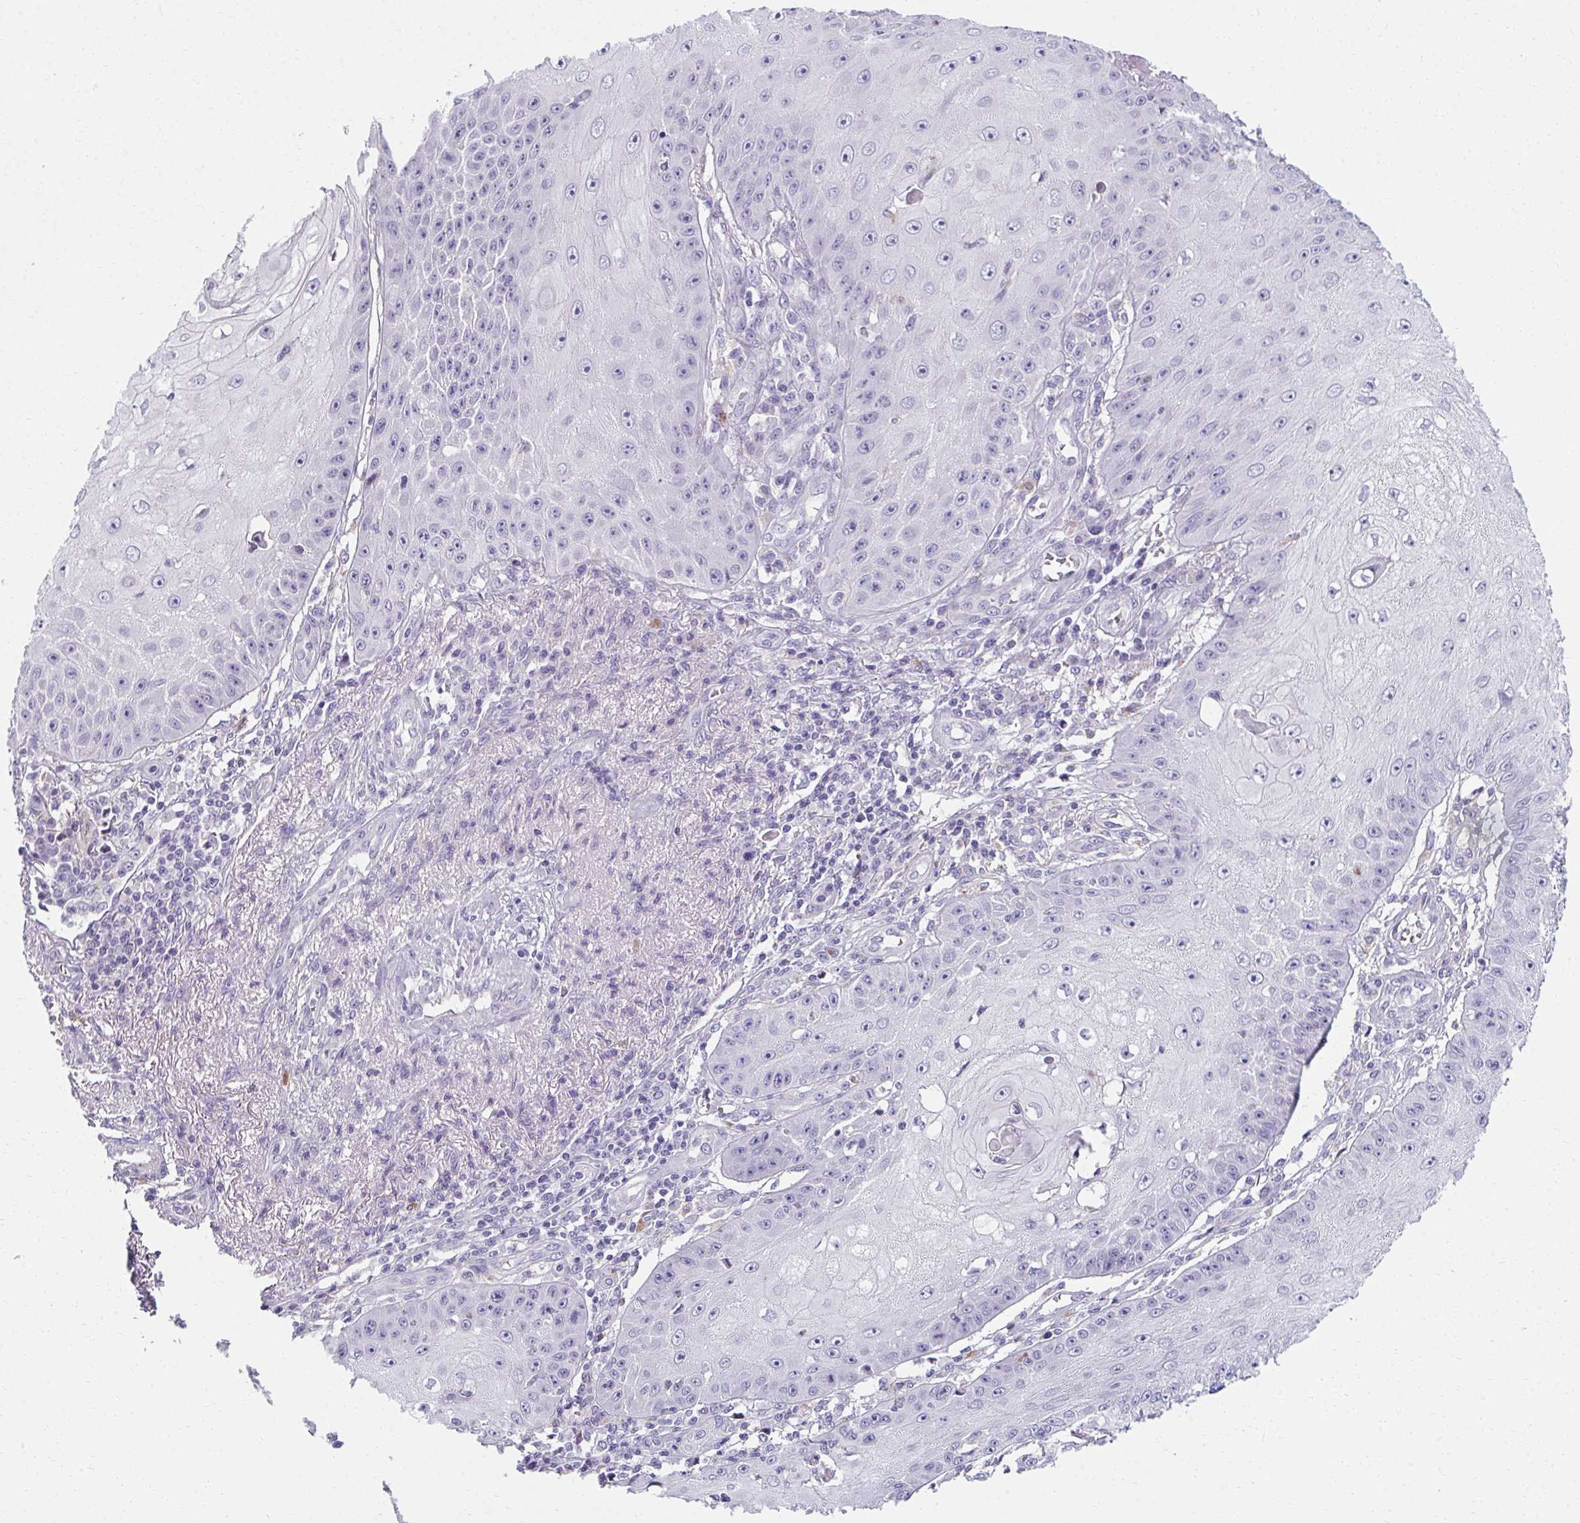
{"staining": {"intensity": "negative", "quantity": "none", "location": "none"}, "tissue": "skin cancer", "cell_type": "Tumor cells", "image_type": "cancer", "snomed": [{"axis": "morphology", "description": "Squamous cell carcinoma, NOS"}, {"axis": "topography", "description": "Skin"}], "caption": "DAB immunohistochemical staining of human skin cancer (squamous cell carcinoma) demonstrates no significant expression in tumor cells. (Brightfield microscopy of DAB (3,3'-diaminobenzidine) immunohistochemistry (IHC) at high magnification).", "gene": "EIF1AD", "patient": {"sex": "male", "age": 70}}